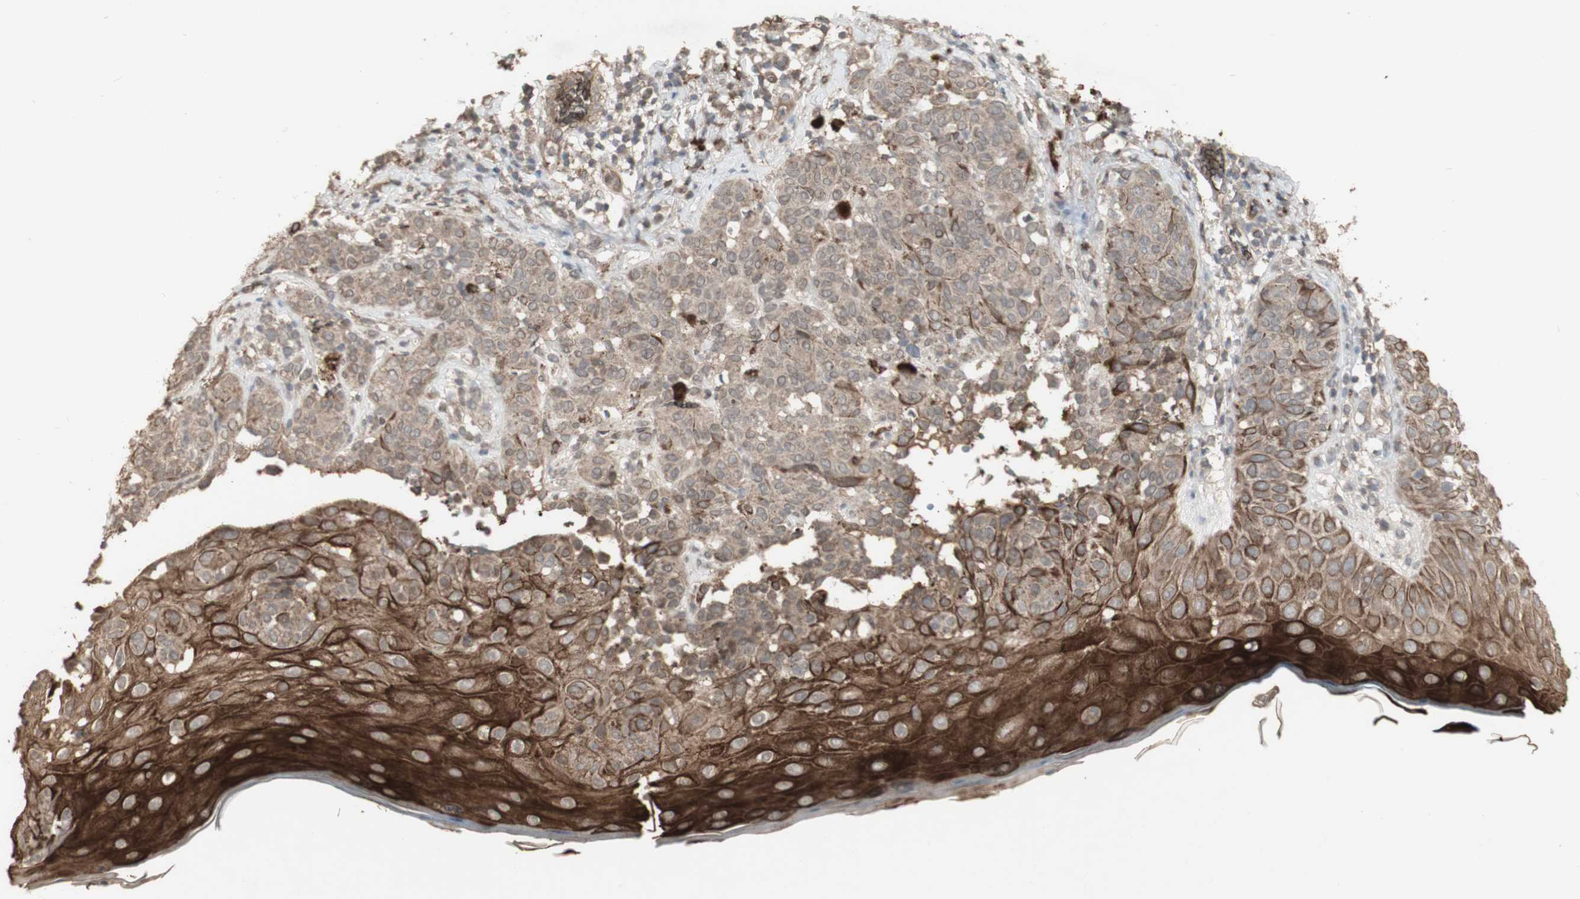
{"staining": {"intensity": "moderate", "quantity": ">75%", "location": "cytoplasmic/membranous"}, "tissue": "melanoma", "cell_type": "Tumor cells", "image_type": "cancer", "snomed": [{"axis": "morphology", "description": "Malignant melanoma, NOS"}, {"axis": "topography", "description": "Skin"}], "caption": "There is medium levels of moderate cytoplasmic/membranous positivity in tumor cells of melanoma, as demonstrated by immunohistochemical staining (brown color).", "gene": "ALOX12", "patient": {"sex": "male", "age": 64}}